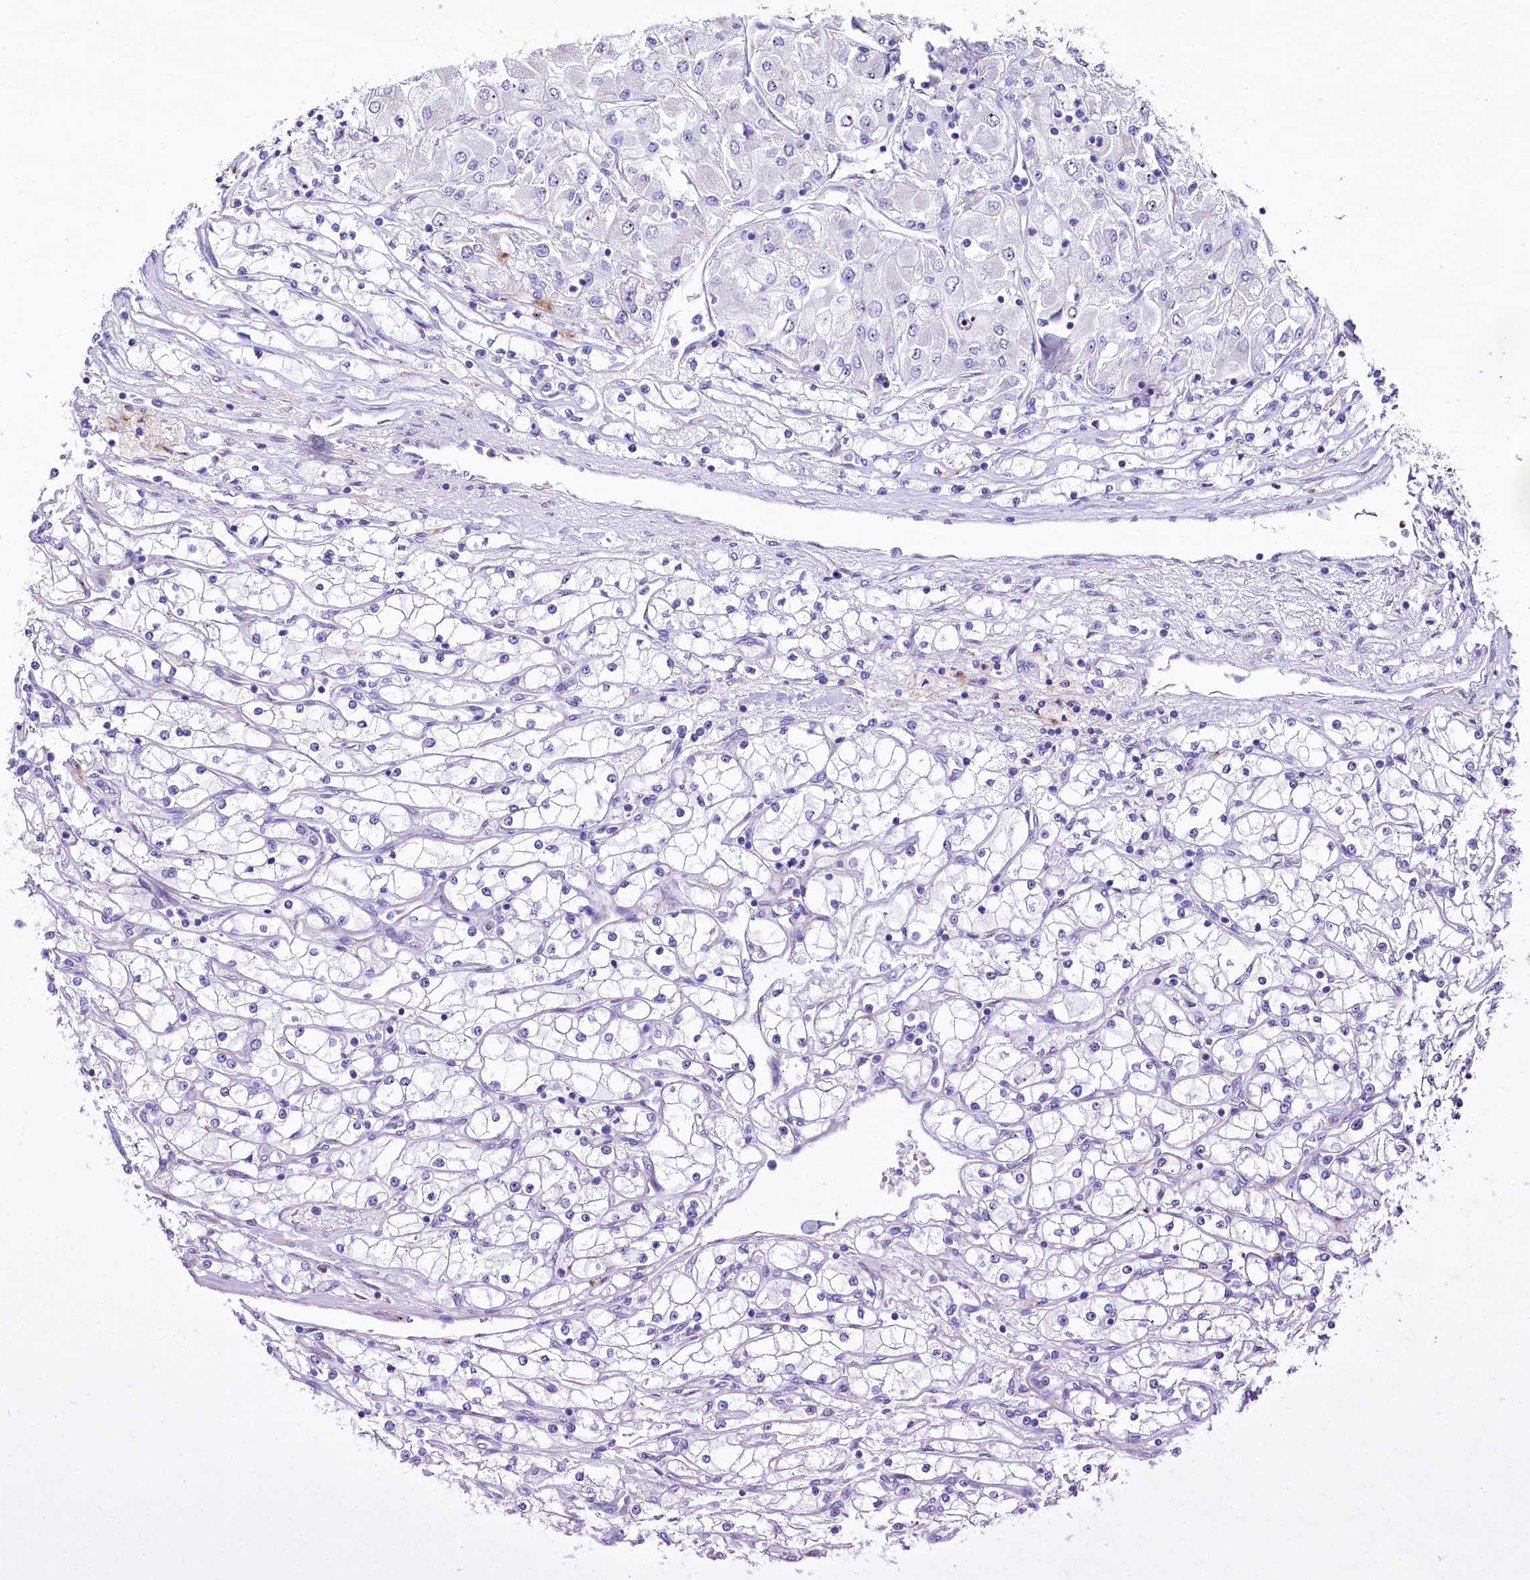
{"staining": {"intensity": "negative", "quantity": "none", "location": "none"}, "tissue": "renal cancer", "cell_type": "Tumor cells", "image_type": "cancer", "snomed": [{"axis": "morphology", "description": "Adenocarcinoma, NOS"}, {"axis": "topography", "description": "Kidney"}], "caption": "The micrograph reveals no significant positivity in tumor cells of adenocarcinoma (renal). (Stains: DAB immunohistochemistry with hematoxylin counter stain, Microscopy: brightfield microscopy at high magnification).", "gene": "SH3TC2", "patient": {"sex": "male", "age": 80}}